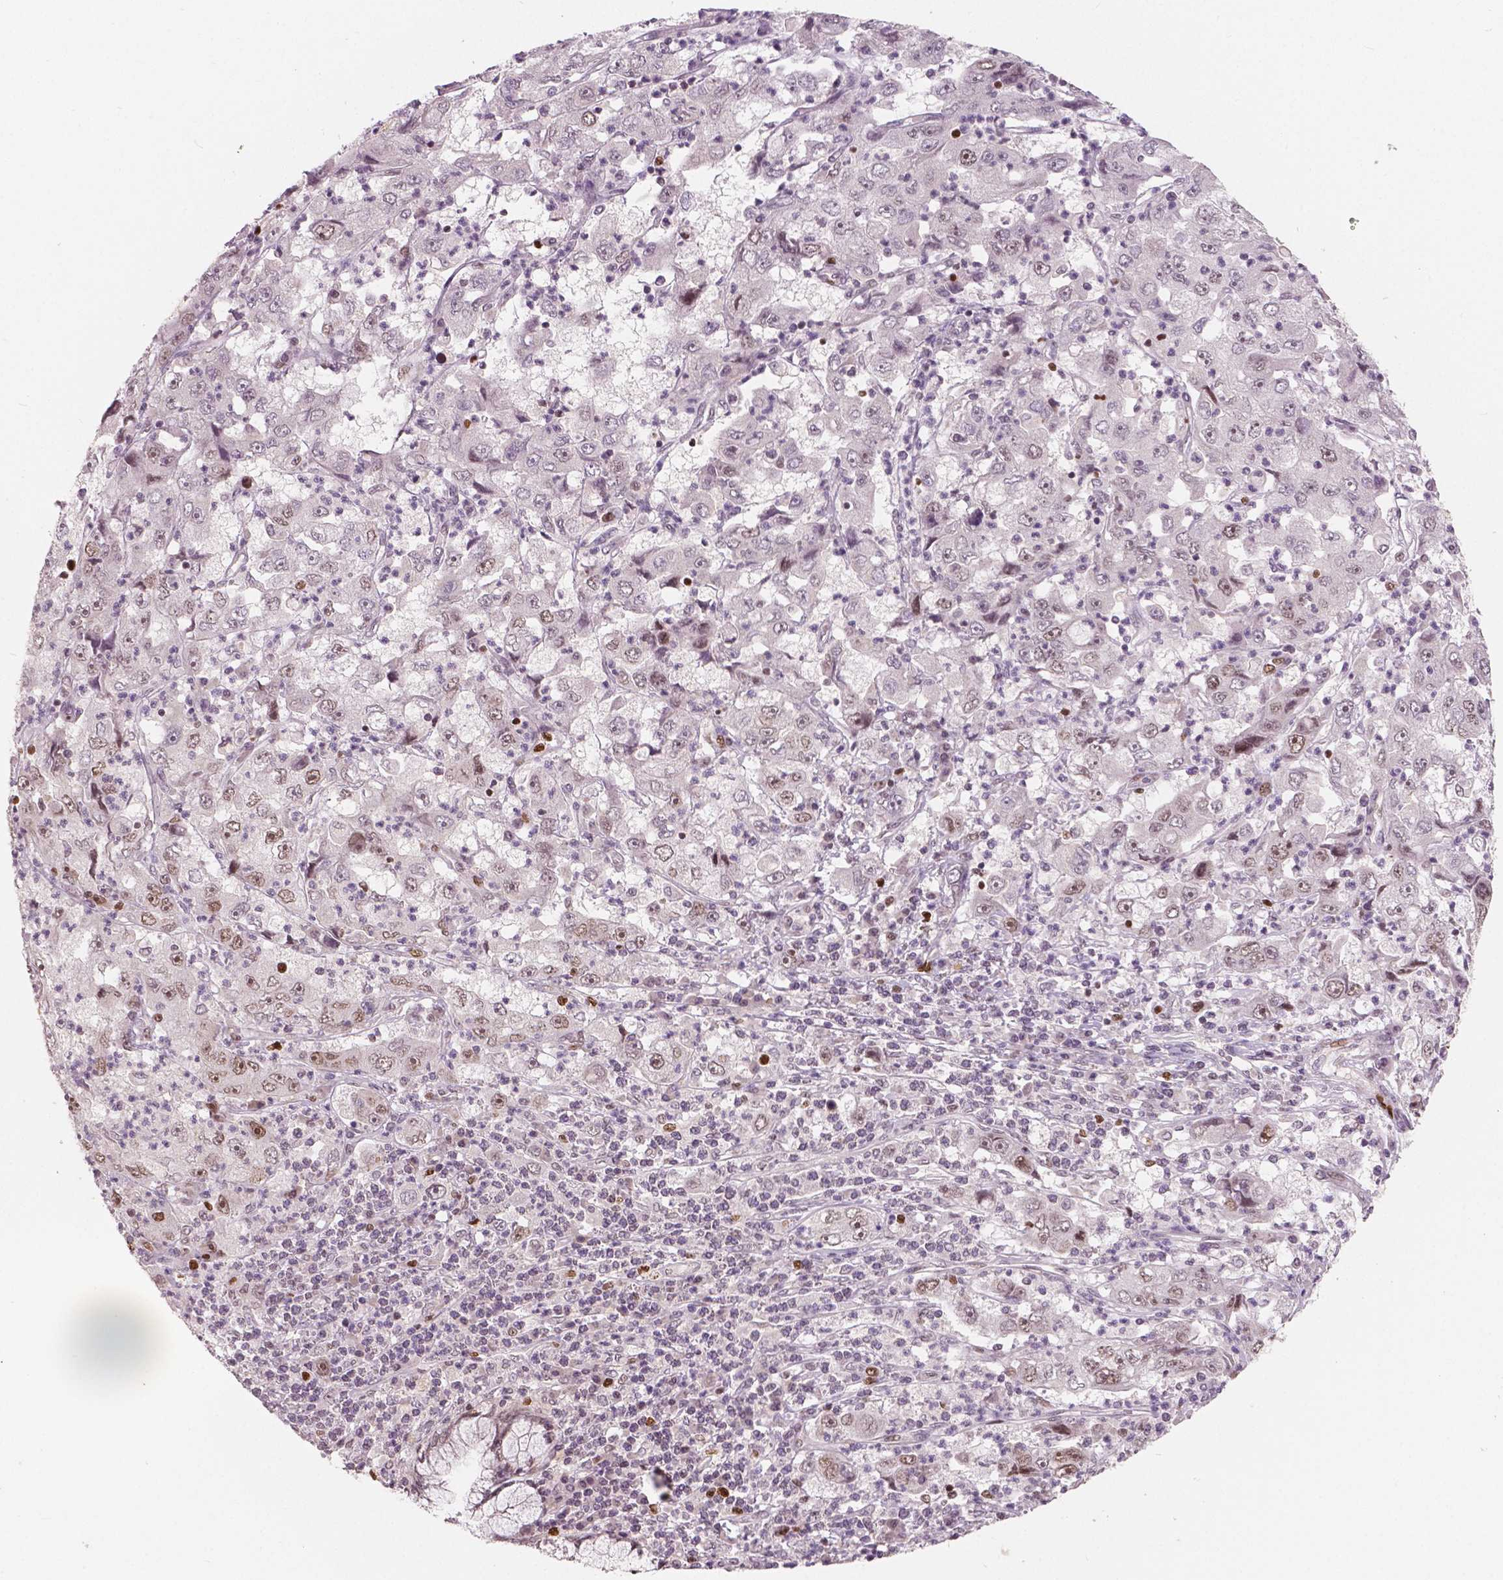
{"staining": {"intensity": "moderate", "quantity": "<25%", "location": "nuclear"}, "tissue": "cervical cancer", "cell_type": "Tumor cells", "image_type": "cancer", "snomed": [{"axis": "morphology", "description": "Squamous cell carcinoma, NOS"}, {"axis": "topography", "description": "Cervix"}], "caption": "Cervical cancer (squamous cell carcinoma) stained with a protein marker displays moderate staining in tumor cells.", "gene": "NSD2", "patient": {"sex": "female", "age": 36}}